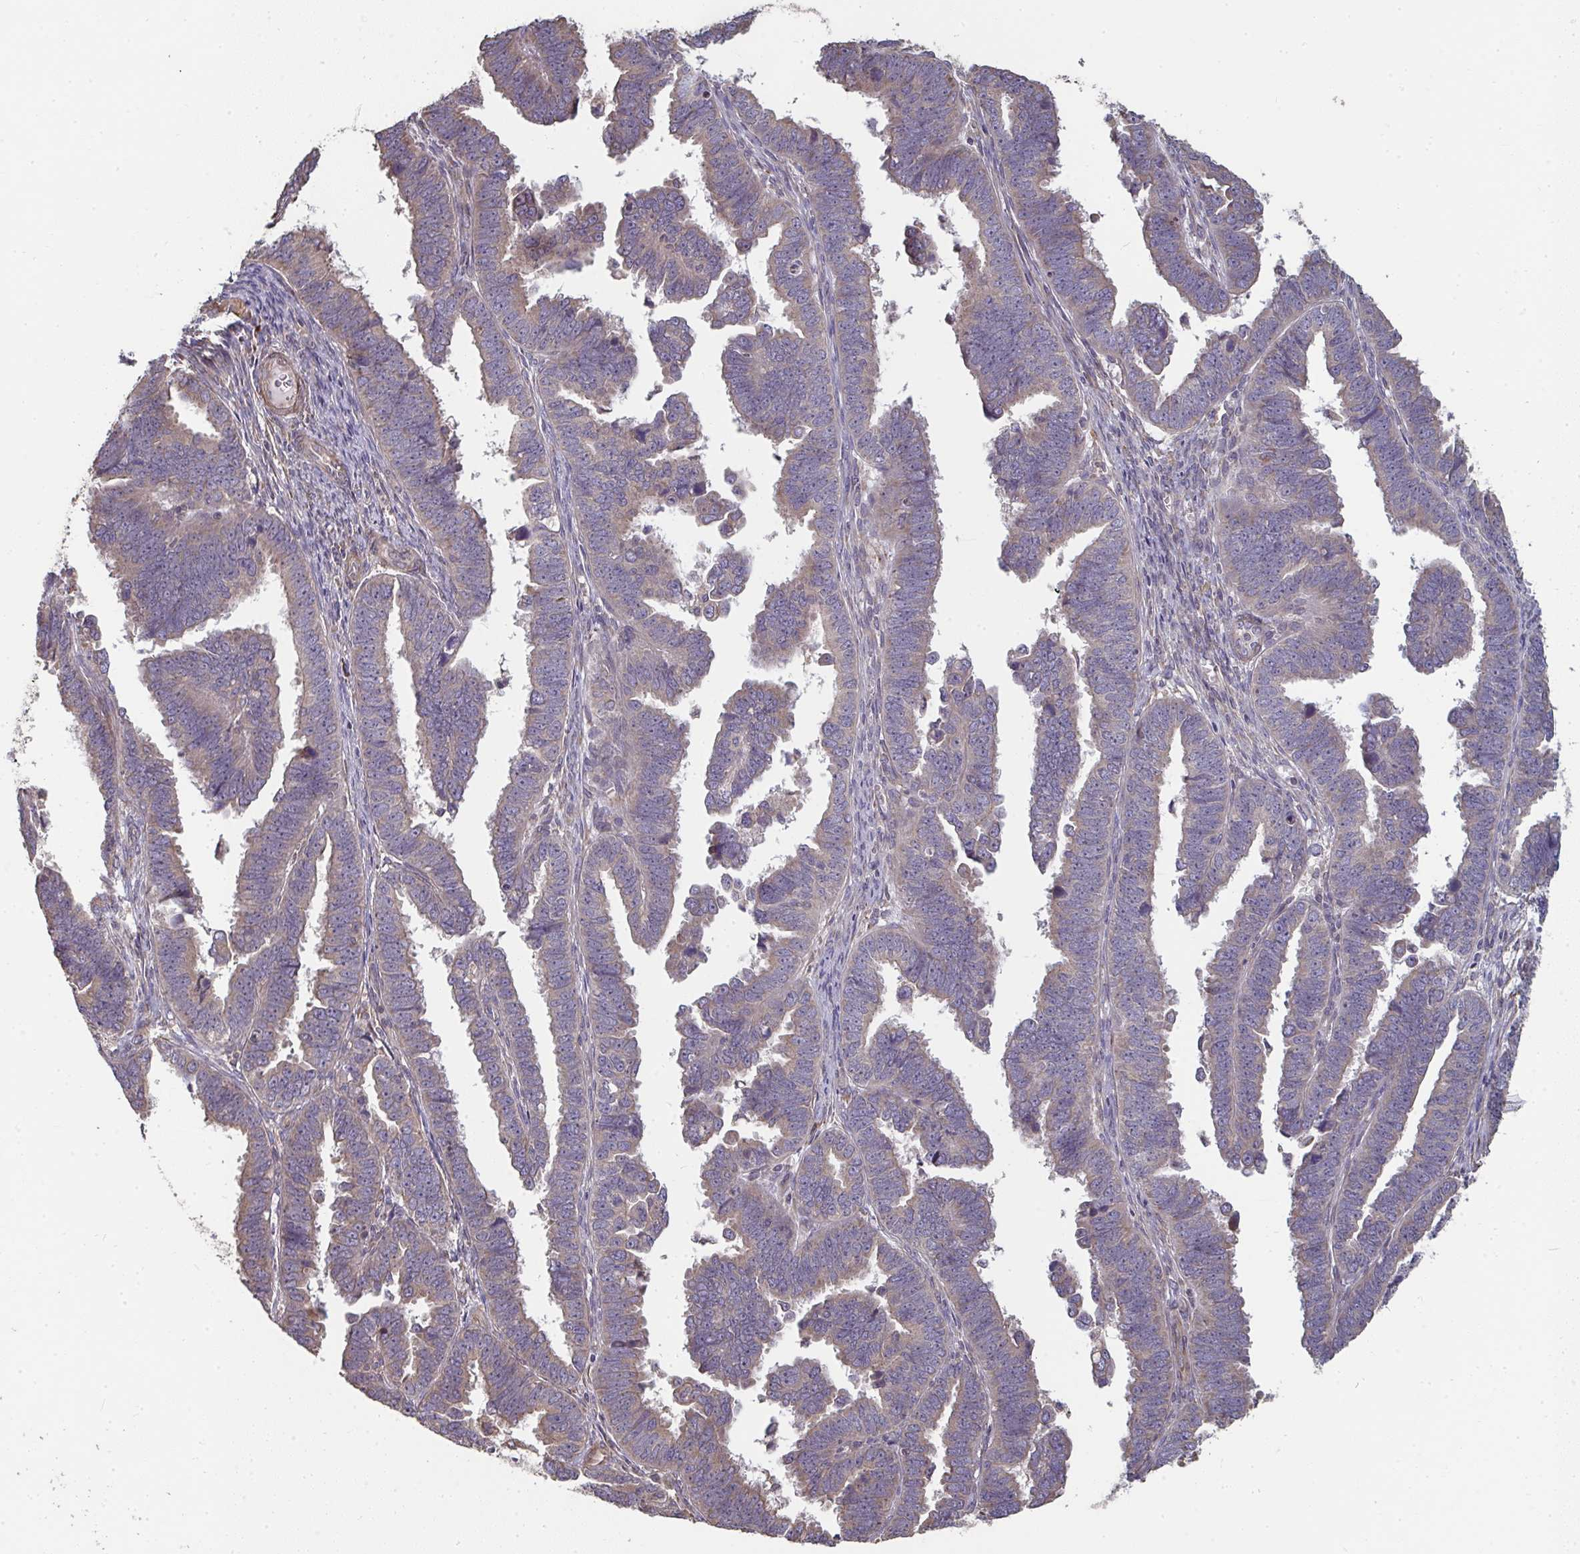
{"staining": {"intensity": "weak", "quantity": "25%-75%", "location": "cytoplasmic/membranous"}, "tissue": "endometrial cancer", "cell_type": "Tumor cells", "image_type": "cancer", "snomed": [{"axis": "morphology", "description": "Adenocarcinoma, NOS"}, {"axis": "topography", "description": "Endometrium"}], "caption": "A high-resolution micrograph shows immunohistochemistry staining of endometrial cancer (adenocarcinoma), which demonstrates weak cytoplasmic/membranous expression in approximately 25%-75% of tumor cells.", "gene": "ZFYVE28", "patient": {"sex": "female", "age": 75}}